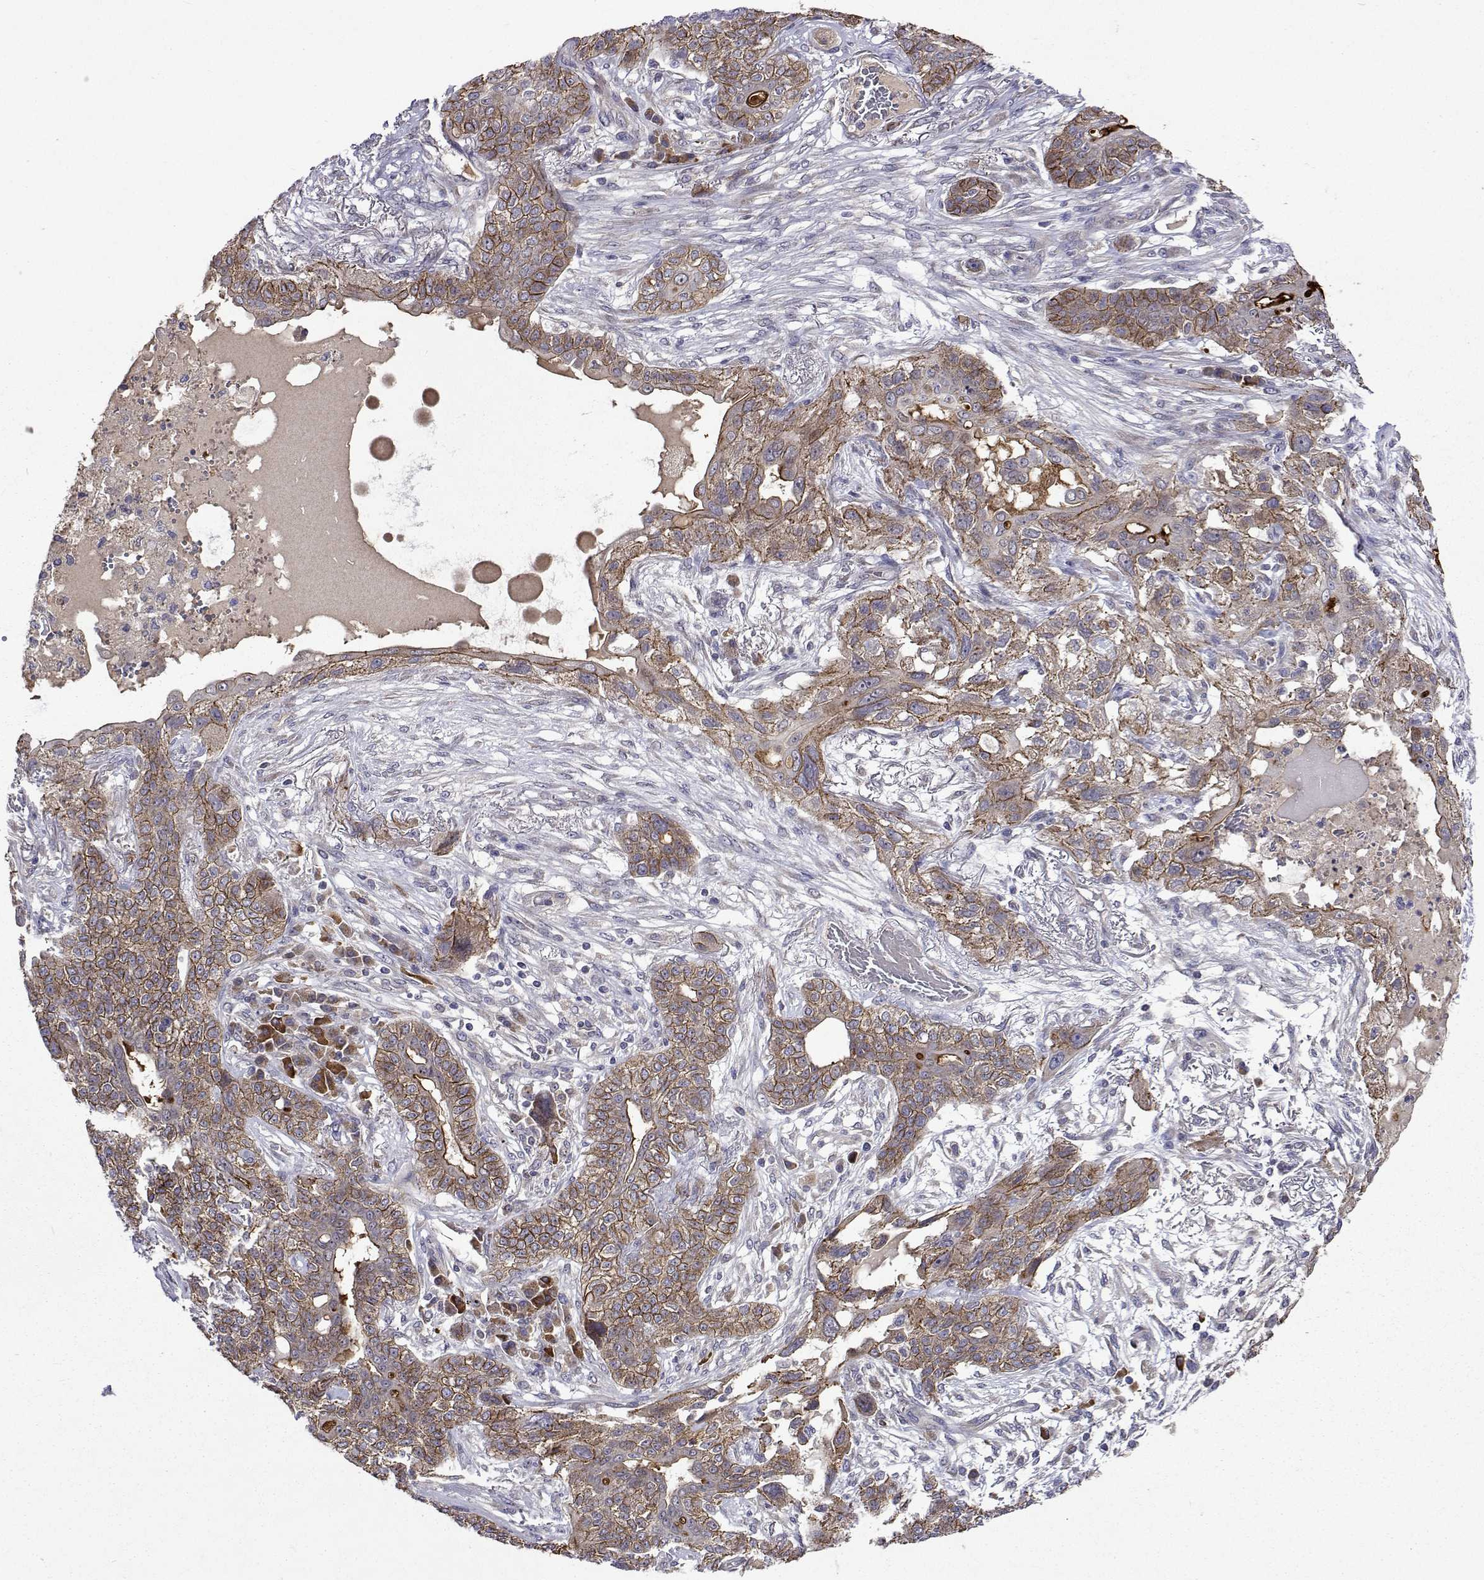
{"staining": {"intensity": "weak", "quantity": ">75%", "location": "cytoplasmic/membranous"}, "tissue": "lung cancer", "cell_type": "Tumor cells", "image_type": "cancer", "snomed": [{"axis": "morphology", "description": "Squamous cell carcinoma, NOS"}, {"axis": "topography", "description": "Lung"}], "caption": "Human squamous cell carcinoma (lung) stained for a protein (brown) reveals weak cytoplasmic/membranous positive staining in approximately >75% of tumor cells.", "gene": "TARBP2", "patient": {"sex": "female", "age": 70}}